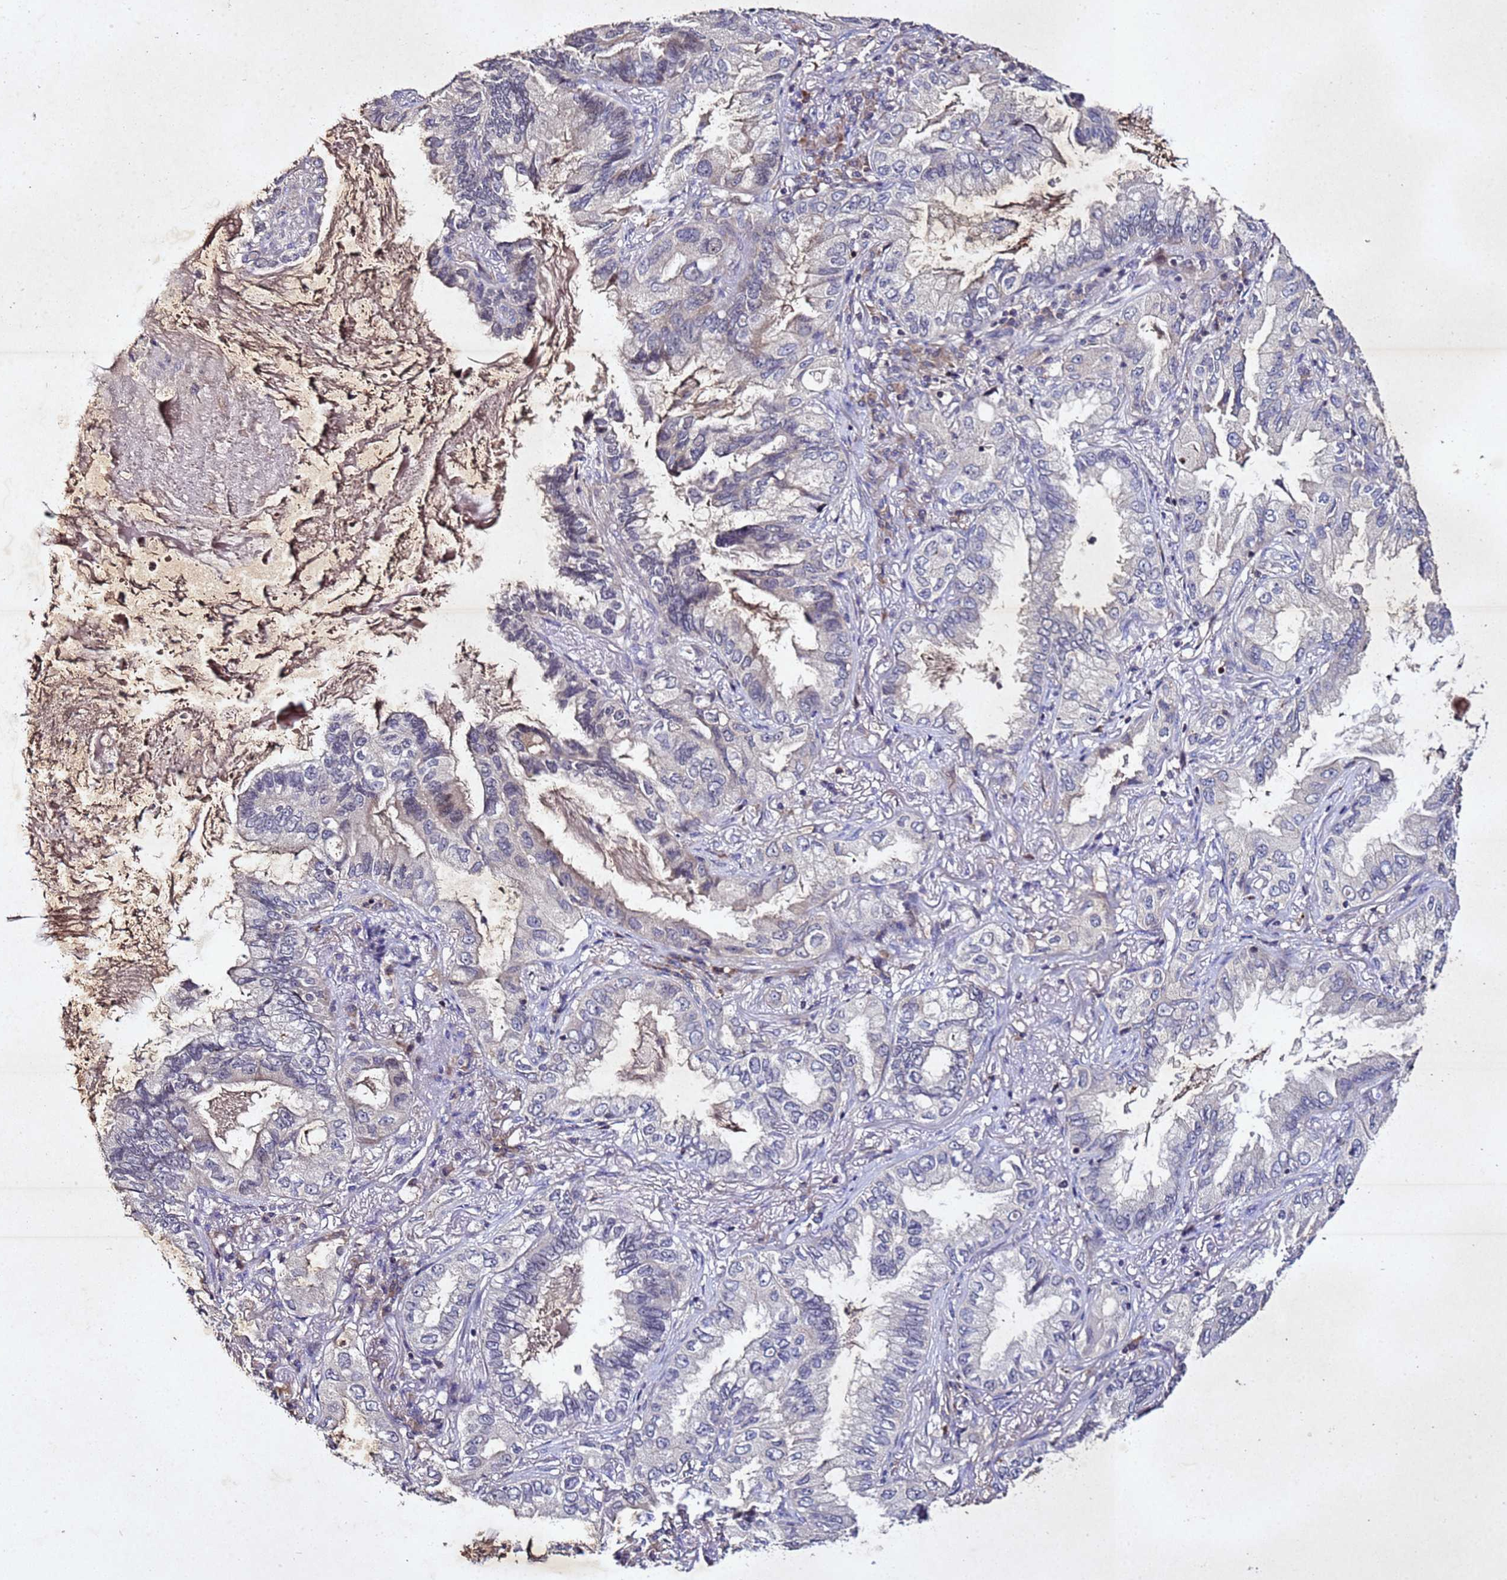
{"staining": {"intensity": "negative", "quantity": "none", "location": "none"}, "tissue": "lung cancer", "cell_type": "Tumor cells", "image_type": "cancer", "snomed": [{"axis": "morphology", "description": "Adenocarcinoma, NOS"}, {"axis": "topography", "description": "Lung"}], "caption": "DAB (3,3'-diaminobenzidine) immunohistochemical staining of human lung cancer reveals no significant staining in tumor cells. (DAB IHC visualized using brightfield microscopy, high magnification).", "gene": "SV2B", "patient": {"sex": "female", "age": 69}}